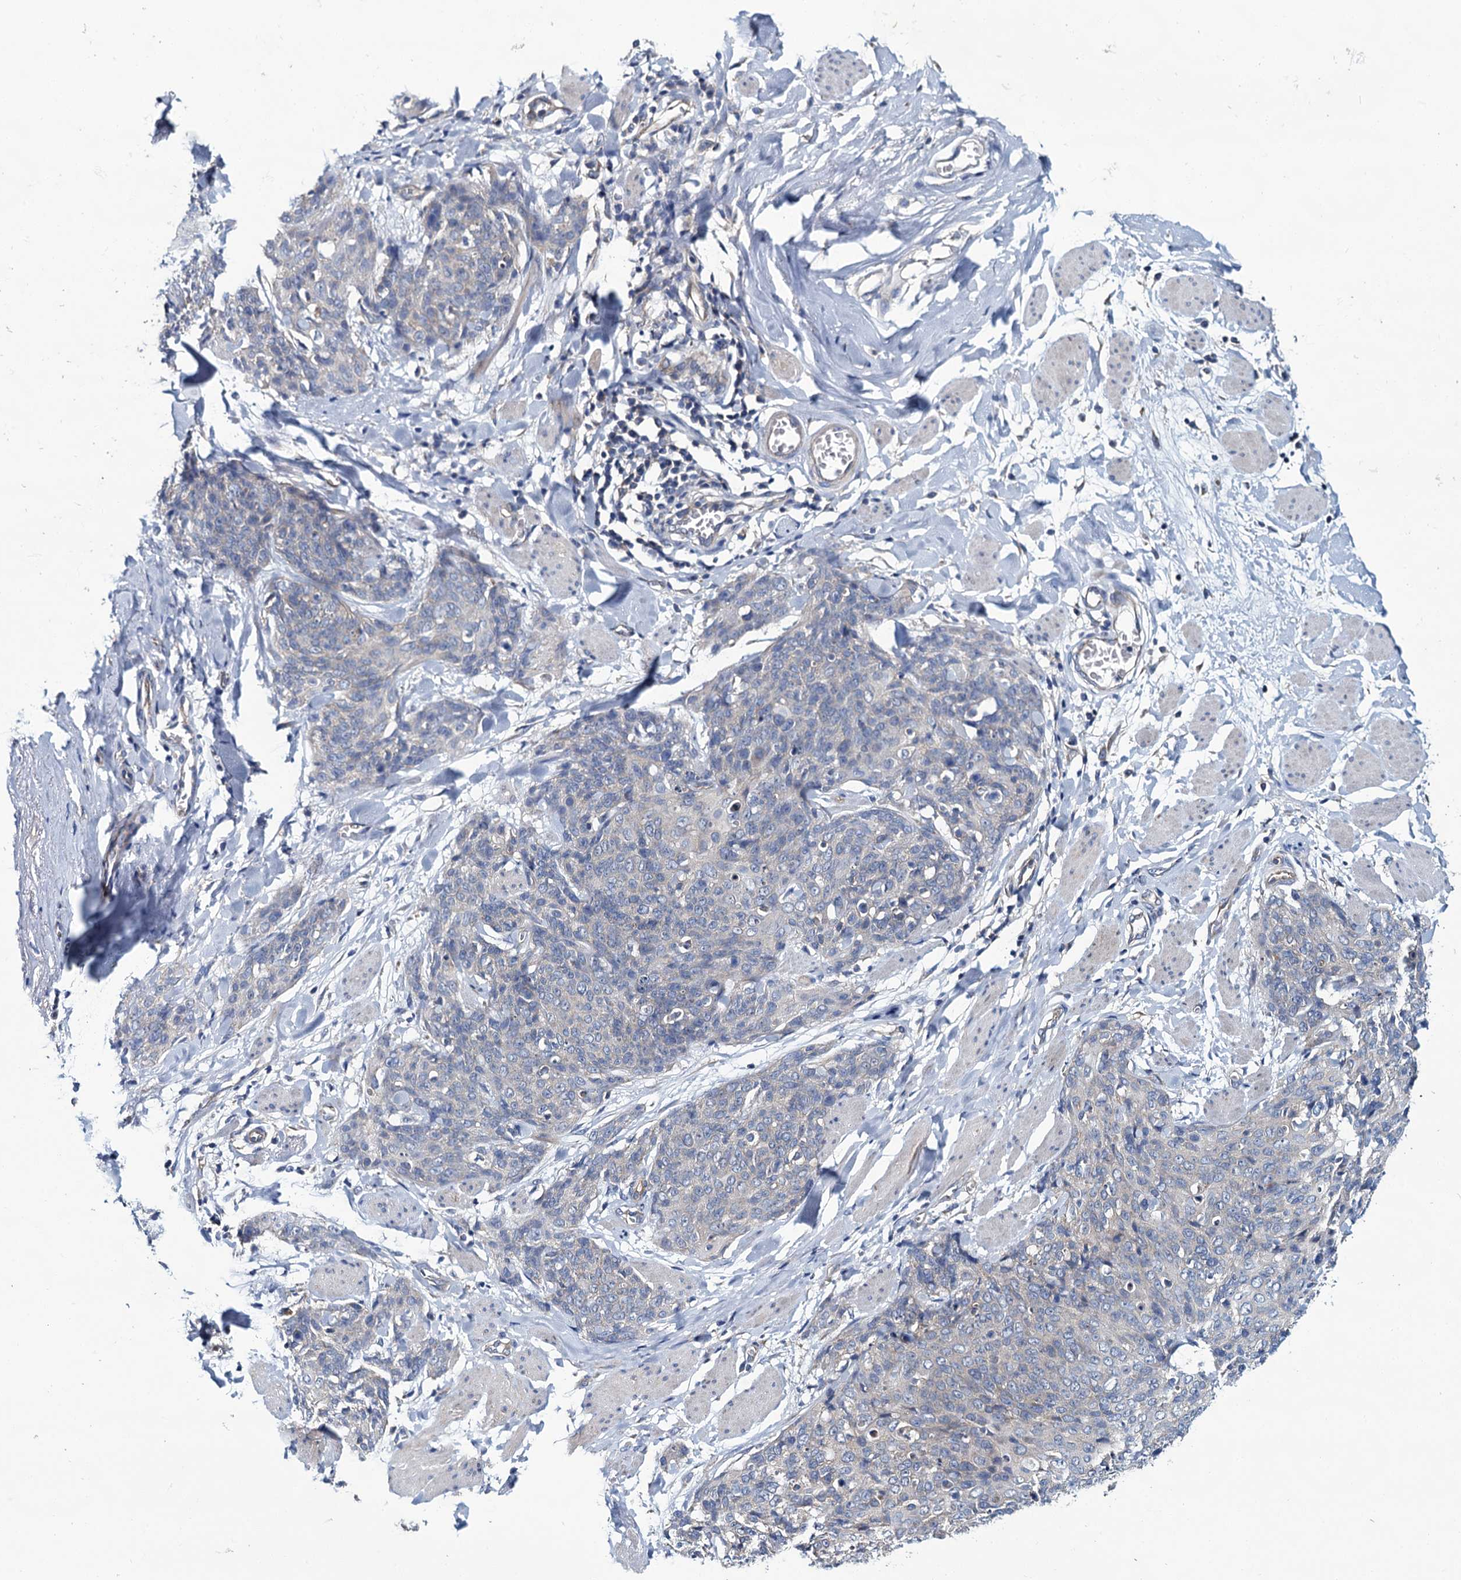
{"staining": {"intensity": "negative", "quantity": "none", "location": "none"}, "tissue": "skin cancer", "cell_type": "Tumor cells", "image_type": "cancer", "snomed": [{"axis": "morphology", "description": "Squamous cell carcinoma, NOS"}, {"axis": "topography", "description": "Skin"}, {"axis": "topography", "description": "Vulva"}], "caption": "Immunohistochemistry photomicrograph of squamous cell carcinoma (skin) stained for a protein (brown), which demonstrates no expression in tumor cells.", "gene": "CEP295", "patient": {"sex": "female", "age": 85}}